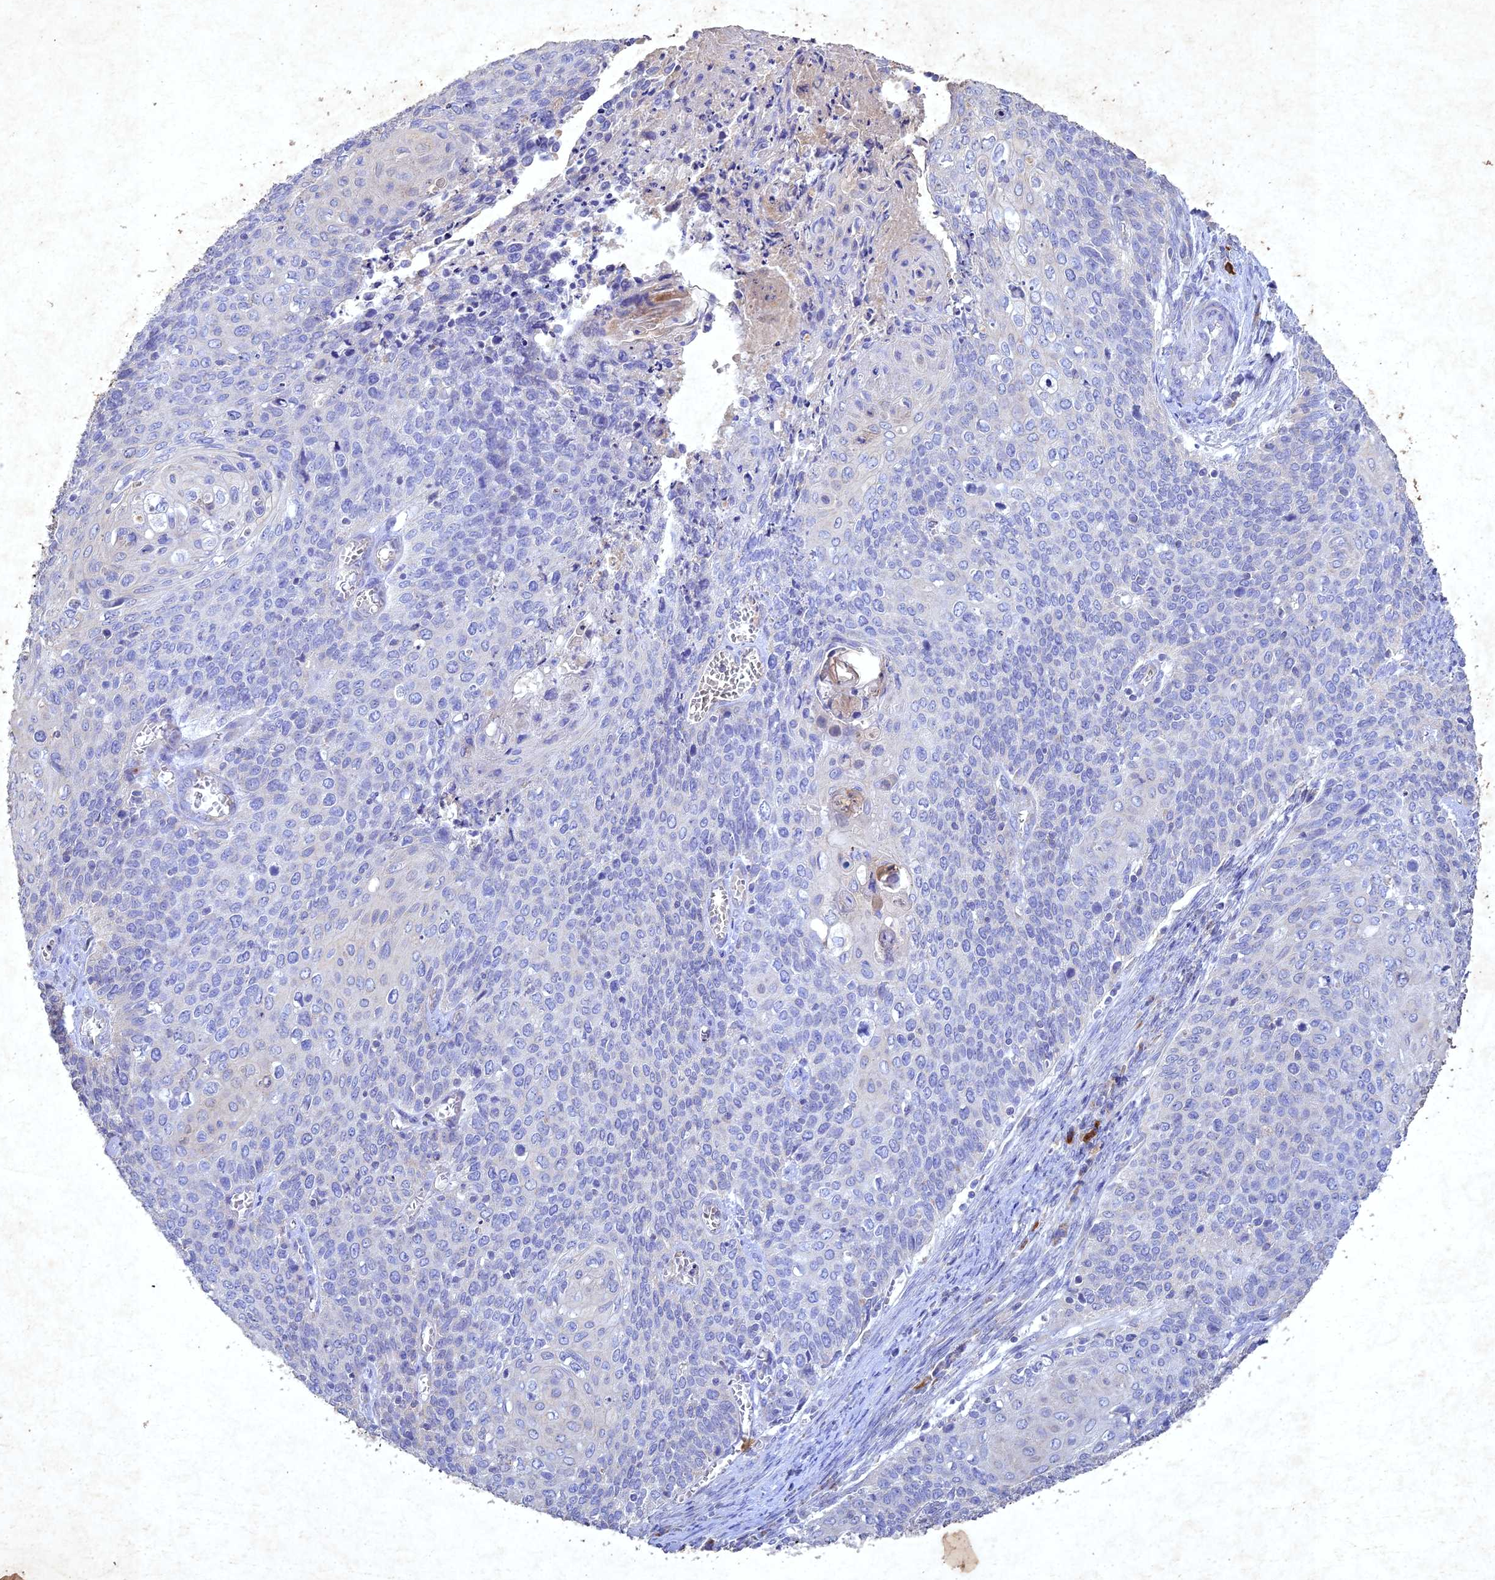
{"staining": {"intensity": "negative", "quantity": "none", "location": "none"}, "tissue": "cervical cancer", "cell_type": "Tumor cells", "image_type": "cancer", "snomed": [{"axis": "morphology", "description": "Squamous cell carcinoma, NOS"}, {"axis": "topography", "description": "Cervix"}], "caption": "Human cervical cancer (squamous cell carcinoma) stained for a protein using immunohistochemistry (IHC) displays no positivity in tumor cells.", "gene": "NDUFV1", "patient": {"sex": "female", "age": 39}}